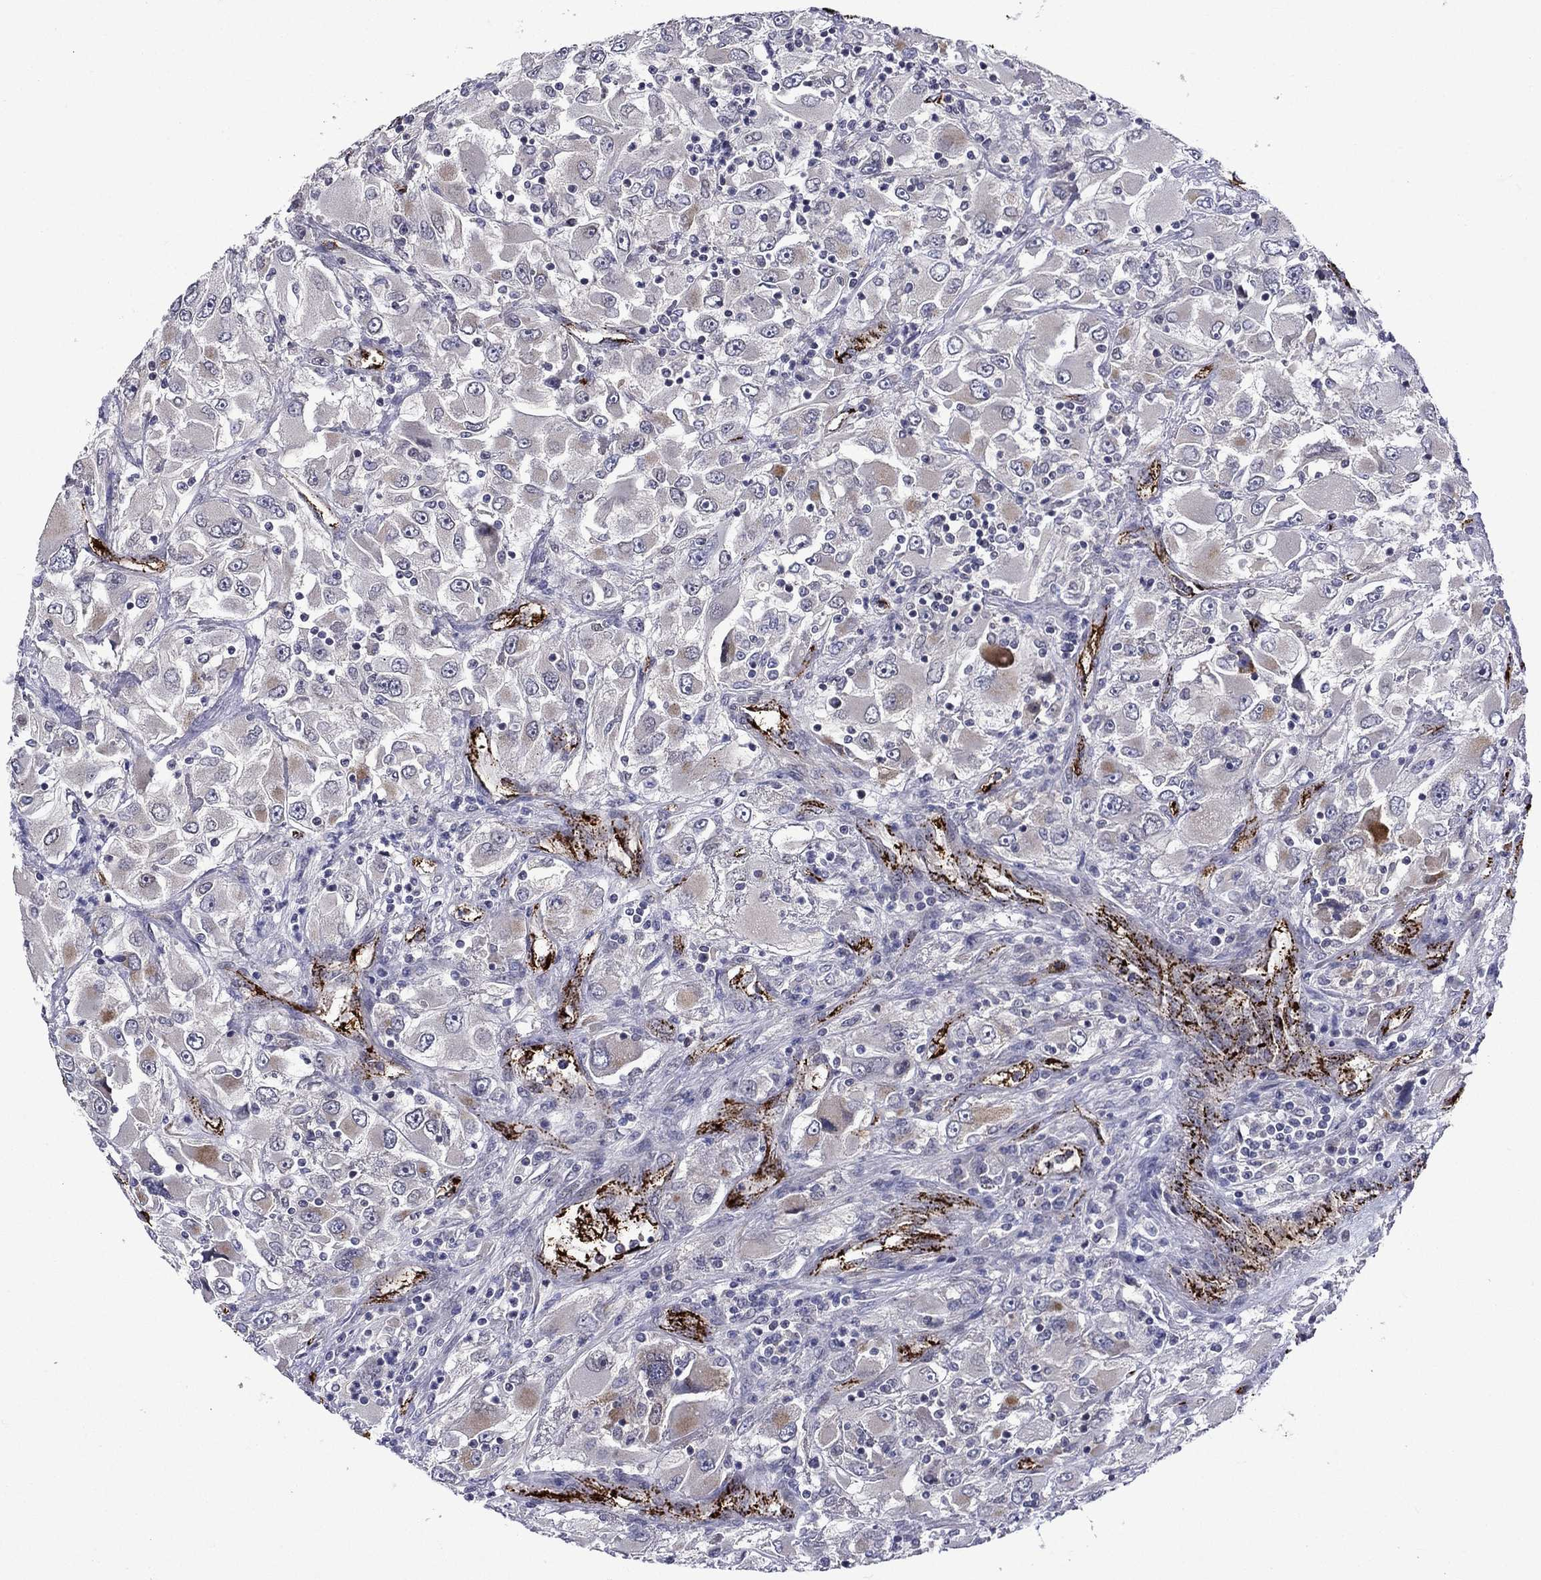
{"staining": {"intensity": "negative", "quantity": "none", "location": "none"}, "tissue": "renal cancer", "cell_type": "Tumor cells", "image_type": "cancer", "snomed": [{"axis": "morphology", "description": "Adenocarcinoma, NOS"}, {"axis": "topography", "description": "Kidney"}], "caption": "A histopathology image of renal cancer (adenocarcinoma) stained for a protein exhibits no brown staining in tumor cells.", "gene": "SLITRK1", "patient": {"sex": "female", "age": 52}}